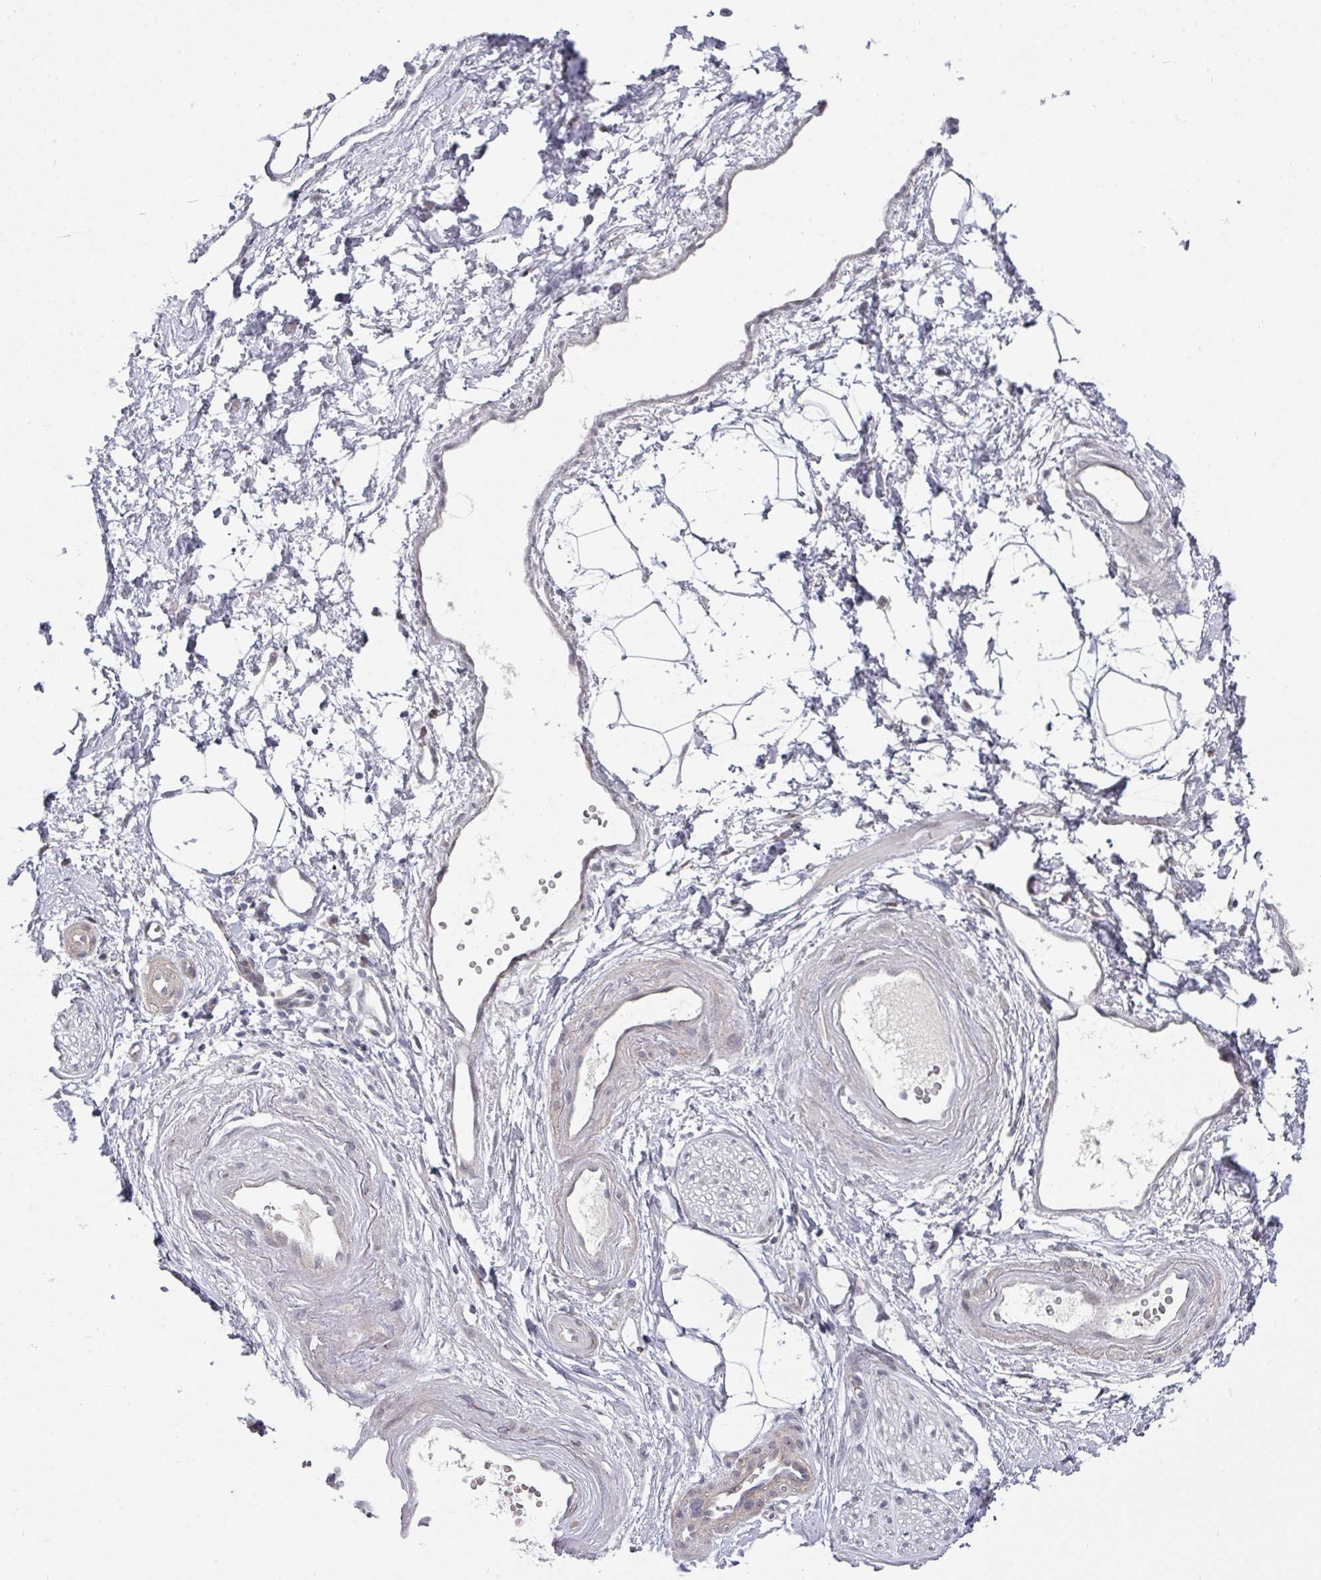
{"staining": {"intensity": "negative", "quantity": "none", "location": "none"}, "tissue": "adipose tissue", "cell_type": "Adipocytes", "image_type": "normal", "snomed": [{"axis": "morphology", "description": "Normal tissue, NOS"}, {"axis": "topography", "description": "Prostate"}, {"axis": "topography", "description": "Peripheral nerve tissue"}], "caption": "Immunohistochemistry (IHC) image of unremarkable adipose tissue: human adipose tissue stained with DAB (3,3'-diaminobenzidine) exhibits no significant protein positivity in adipocytes. The staining is performed using DAB brown chromogen with nuclei counter-stained in using hematoxylin.", "gene": "TMCC1", "patient": {"sex": "male", "age": 55}}